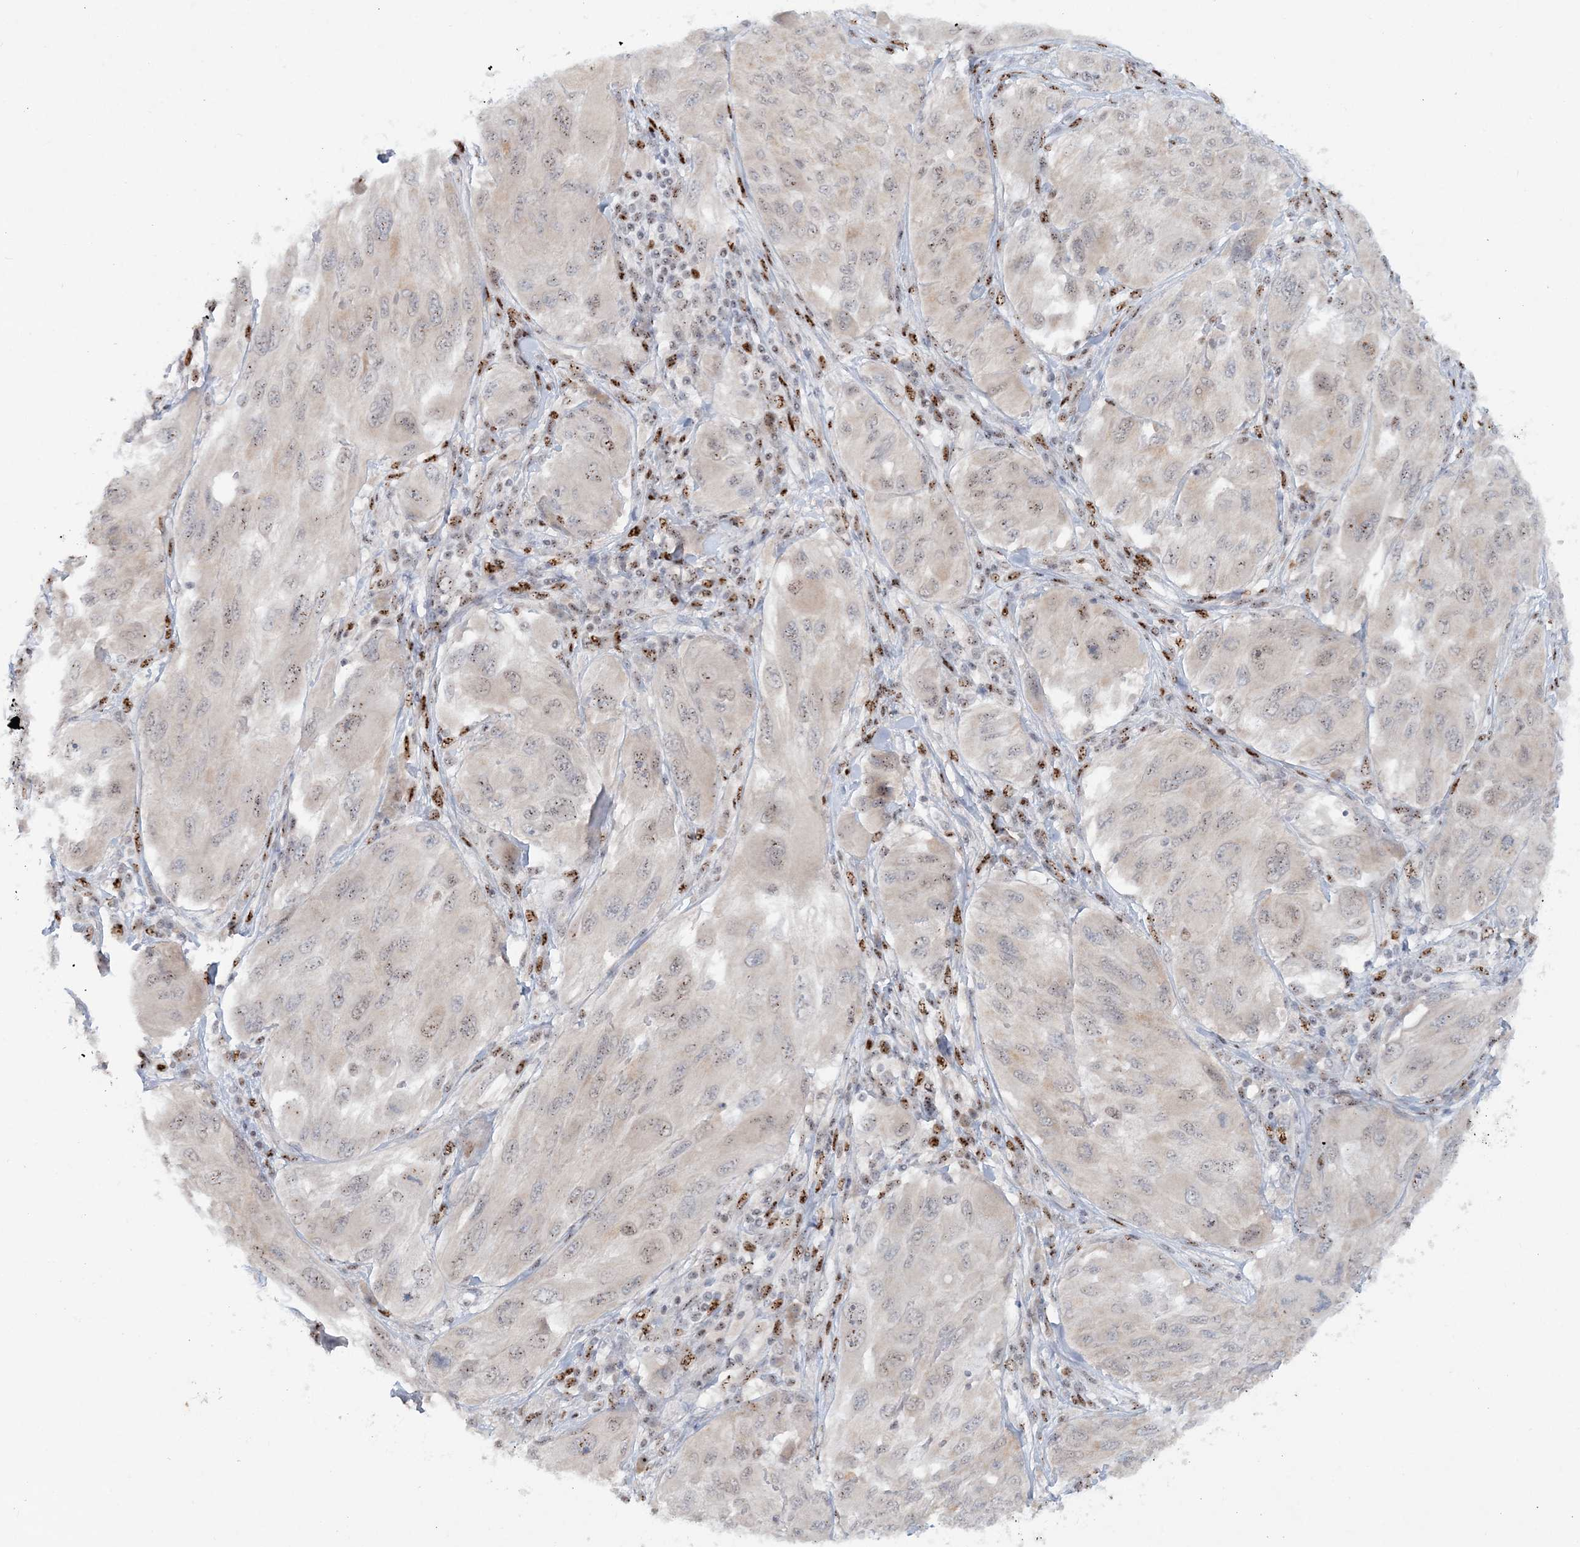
{"staining": {"intensity": "weak", "quantity": "25%-75%", "location": "nuclear"}, "tissue": "melanoma", "cell_type": "Tumor cells", "image_type": "cancer", "snomed": [{"axis": "morphology", "description": "Malignant melanoma, NOS"}, {"axis": "topography", "description": "Skin"}], "caption": "Tumor cells show low levels of weak nuclear expression in approximately 25%-75% of cells in human malignant melanoma.", "gene": "GIN1", "patient": {"sex": "female", "age": 91}}